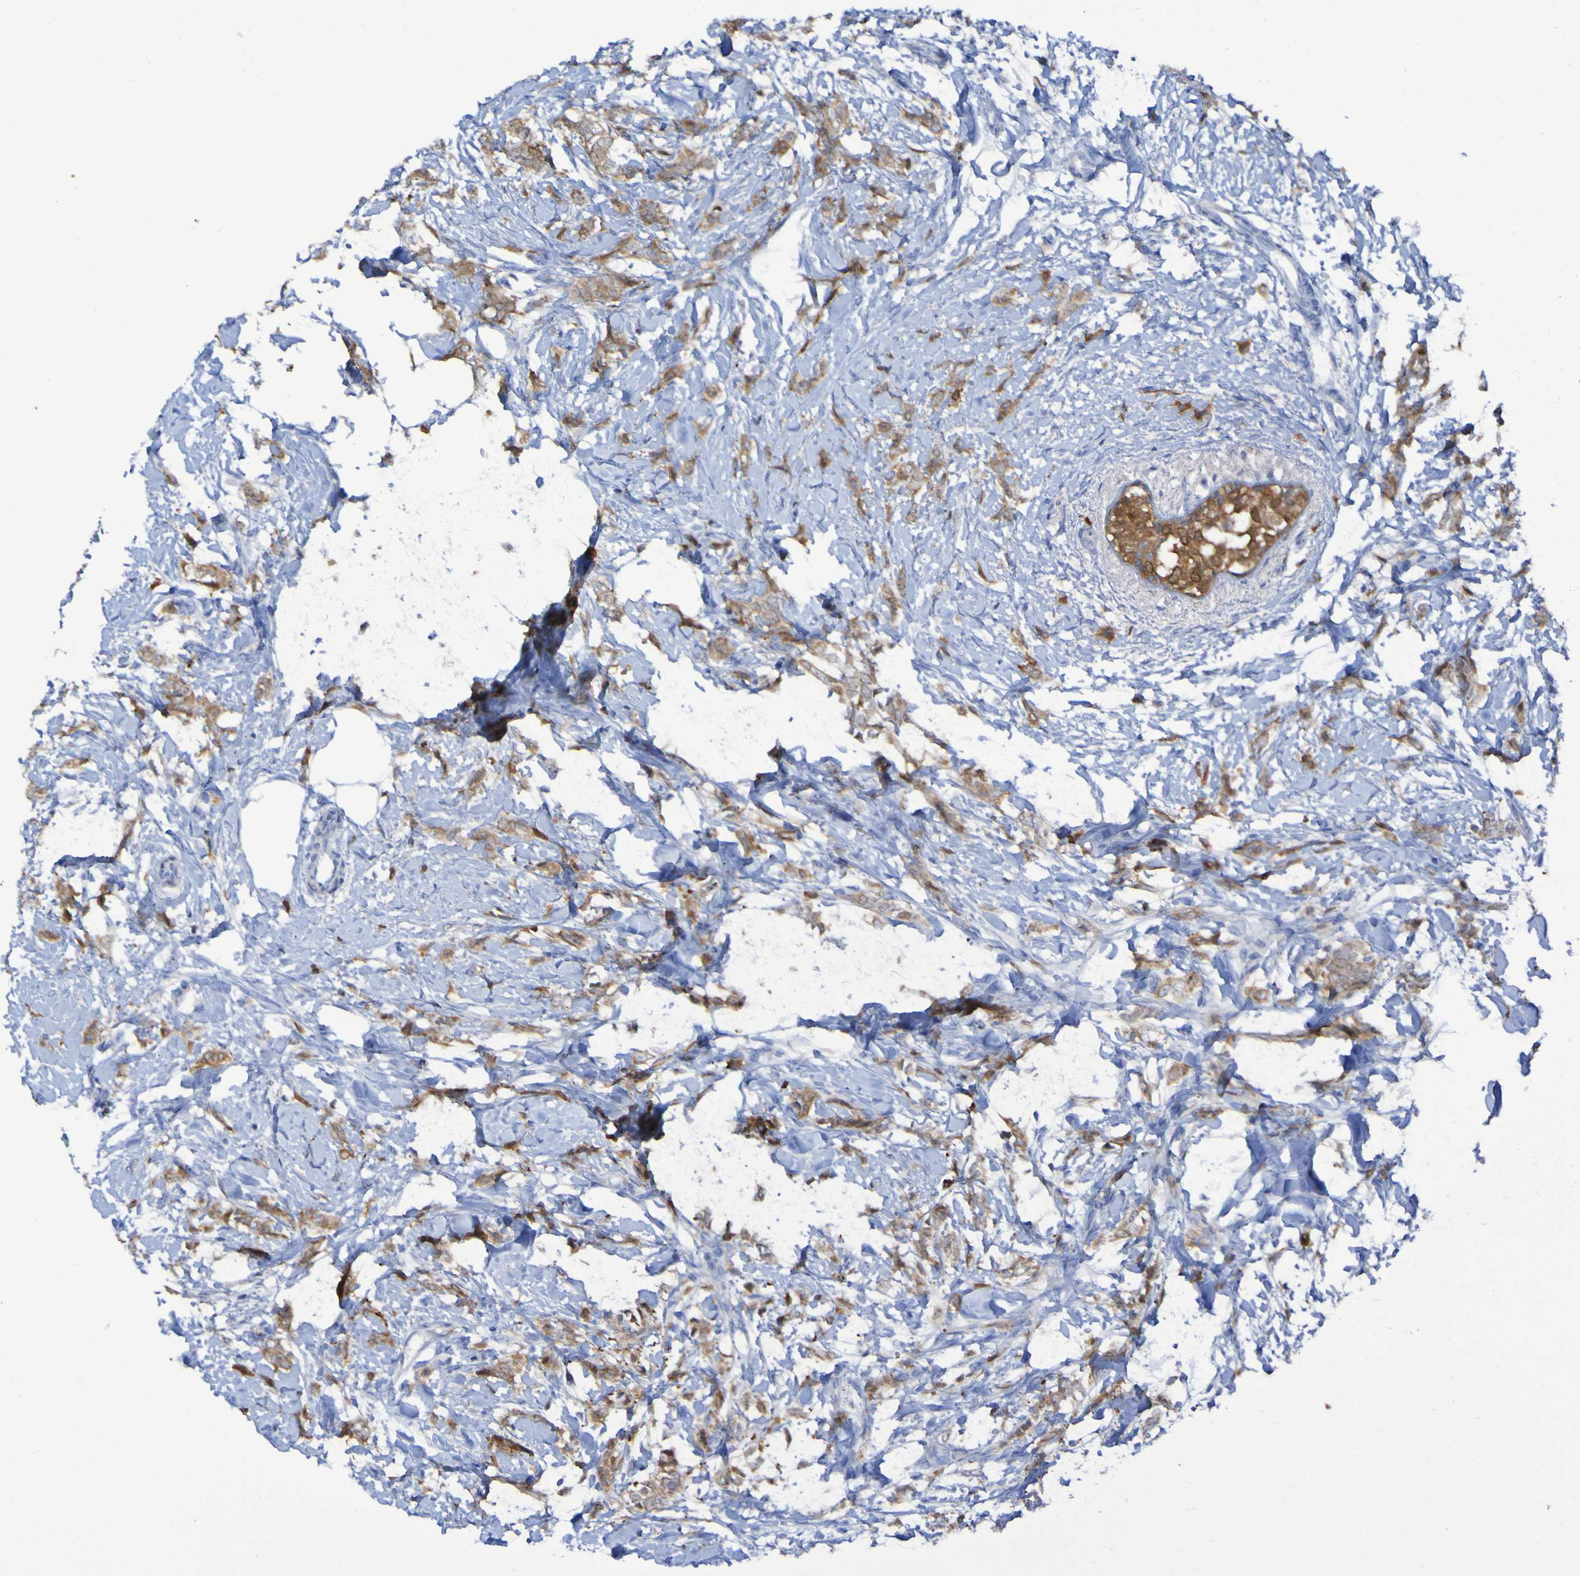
{"staining": {"intensity": "moderate", "quantity": ">75%", "location": "cytoplasmic/membranous"}, "tissue": "breast cancer", "cell_type": "Tumor cells", "image_type": "cancer", "snomed": [{"axis": "morphology", "description": "Lobular carcinoma, in situ"}, {"axis": "morphology", "description": "Lobular carcinoma"}, {"axis": "topography", "description": "Breast"}], "caption": "Protein expression by IHC demonstrates moderate cytoplasmic/membranous positivity in approximately >75% of tumor cells in breast cancer.", "gene": "MPPE1", "patient": {"sex": "female", "age": 41}}